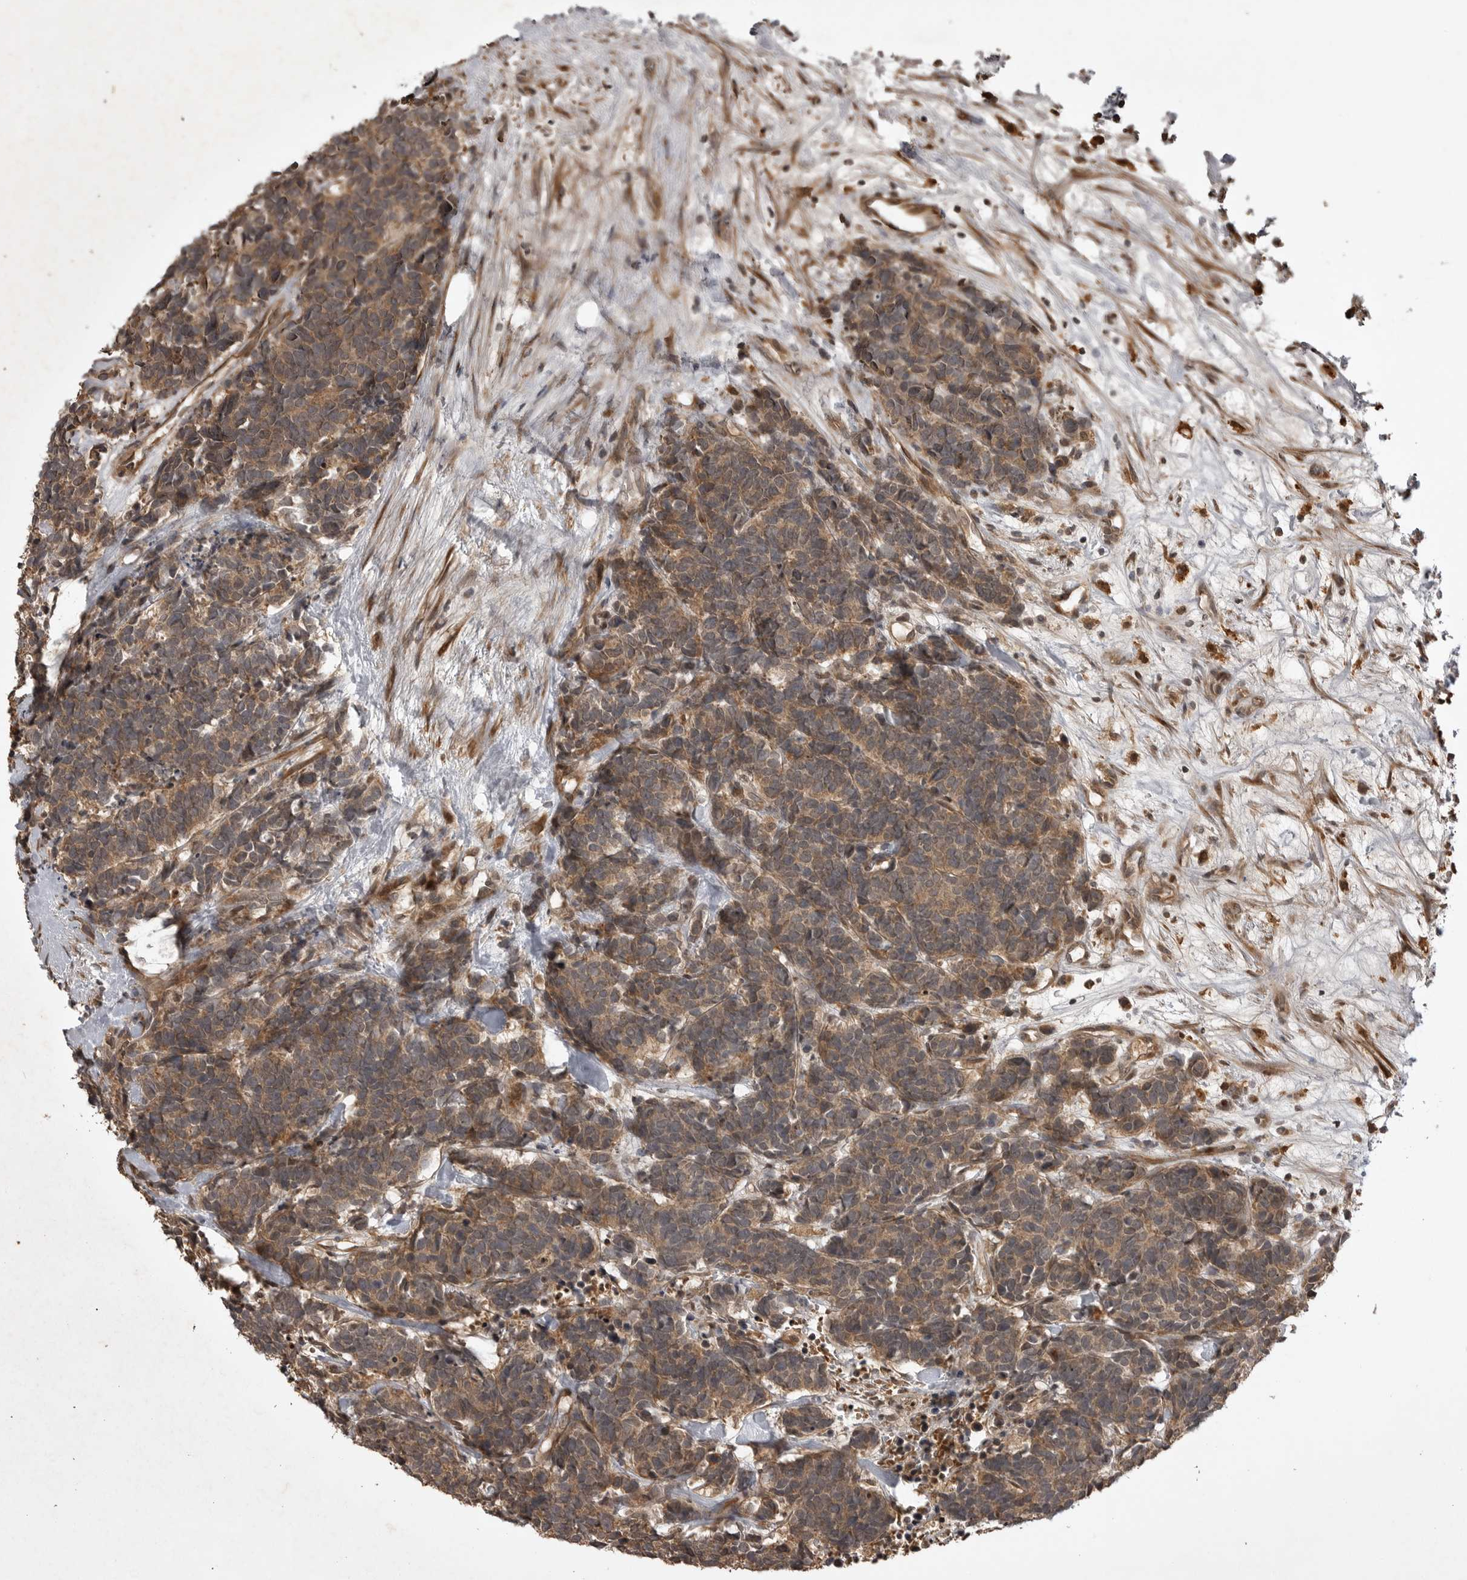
{"staining": {"intensity": "moderate", "quantity": ">75%", "location": "cytoplasmic/membranous"}, "tissue": "carcinoid", "cell_type": "Tumor cells", "image_type": "cancer", "snomed": [{"axis": "morphology", "description": "Carcinoma, NOS"}, {"axis": "morphology", "description": "Carcinoid, malignant, NOS"}, {"axis": "topography", "description": "Urinary bladder"}], "caption": "A photomicrograph showing moderate cytoplasmic/membranous staining in about >75% of tumor cells in carcinoid, as visualized by brown immunohistochemical staining.", "gene": "AKAP7", "patient": {"sex": "male", "age": 57}}